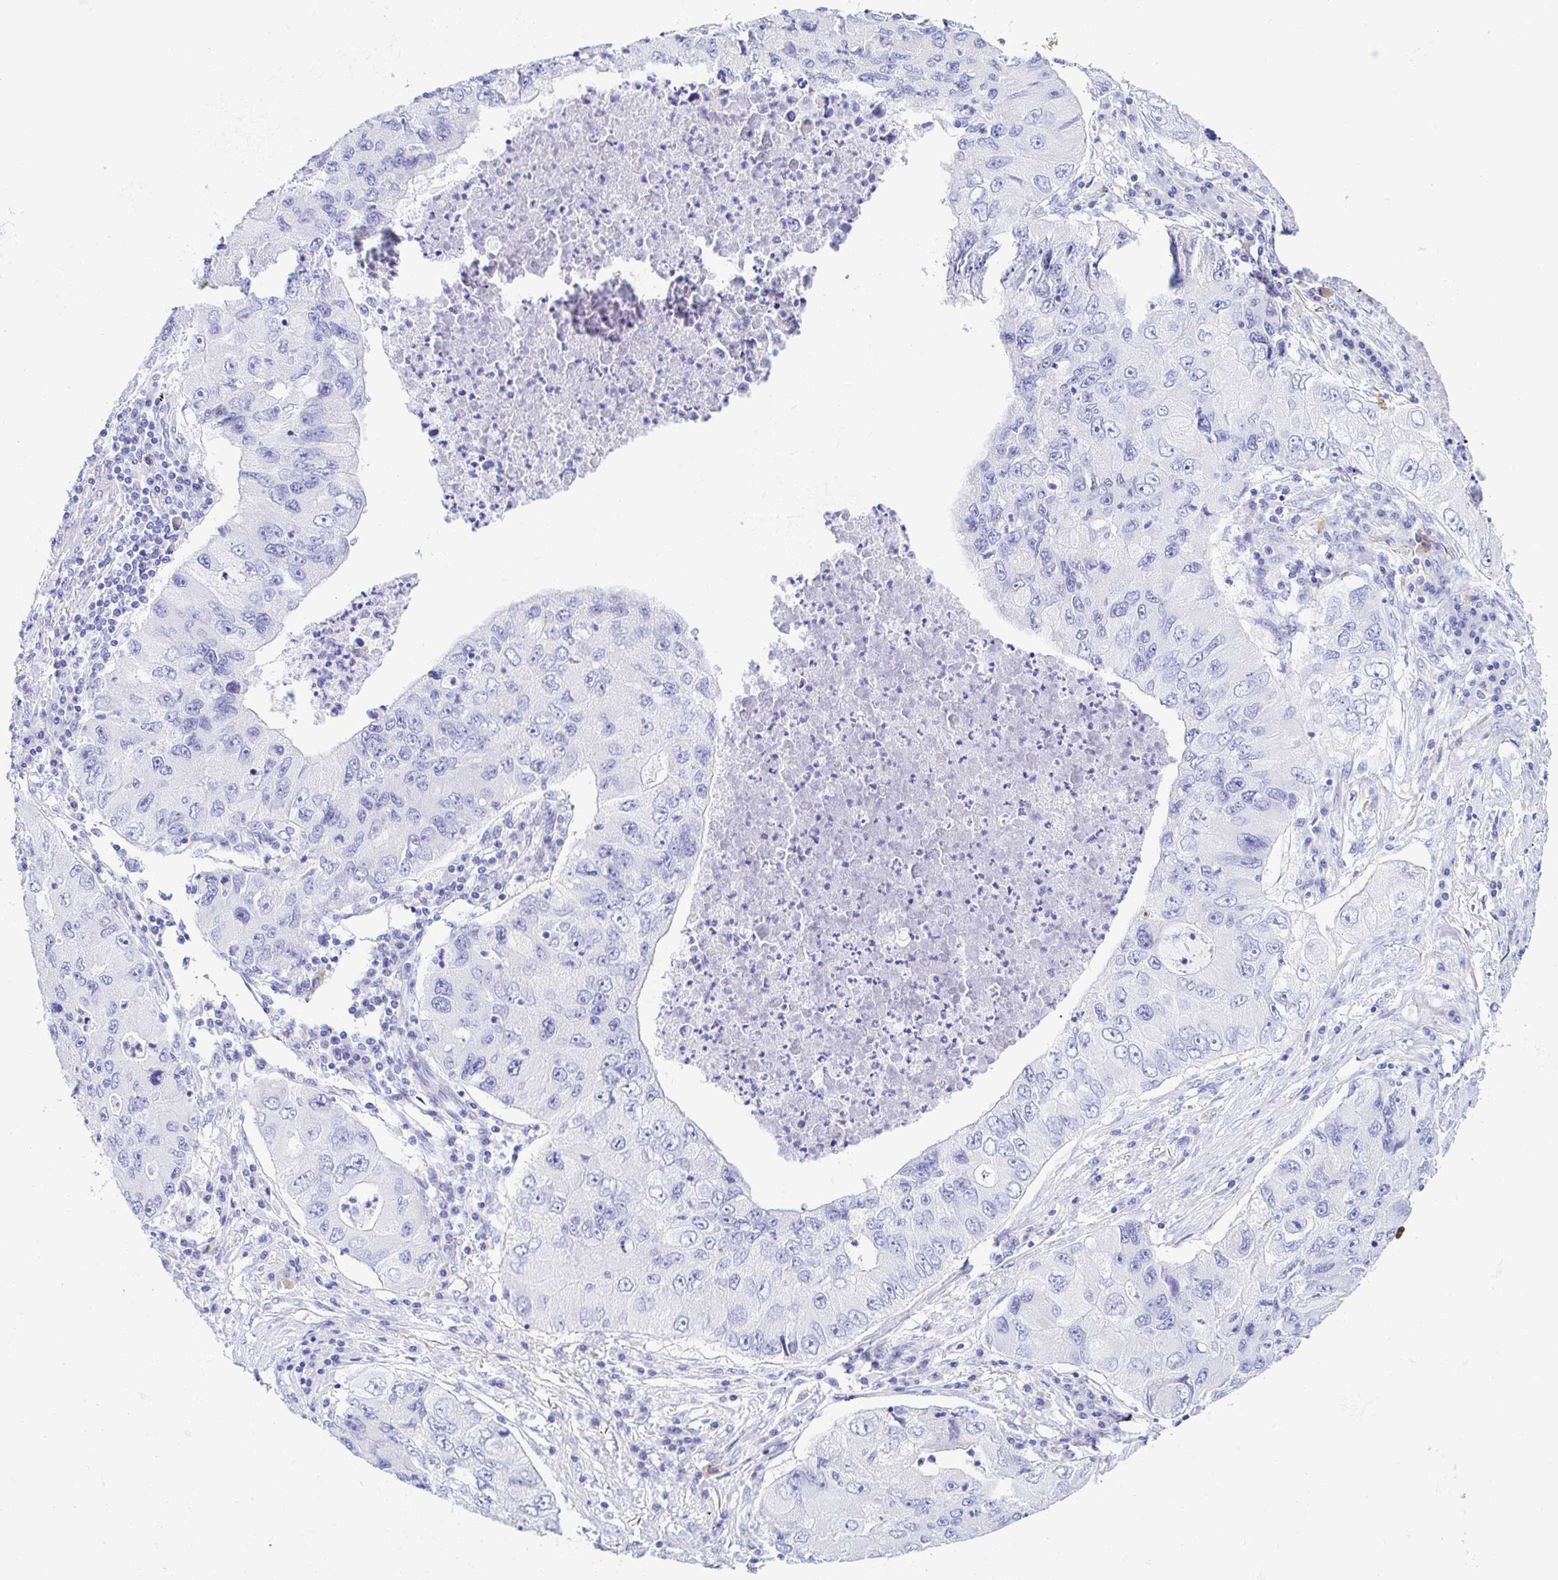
{"staining": {"intensity": "negative", "quantity": "none", "location": "none"}, "tissue": "lung cancer", "cell_type": "Tumor cells", "image_type": "cancer", "snomed": [{"axis": "morphology", "description": "Adenocarcinoma, NOS"}, {"axis": "morphology", "description": "Adenocarcinoma, metastatic, NOS"}, {"axis": "topography", "description": "Lymph node"}, {"axis": "topography", "description": "Lung"}], "caption": "Tumor cells are negative for protein expression in human lung cancer.", "gene": "PINLYP", "patient": {"sex": "female", "age": 54}}